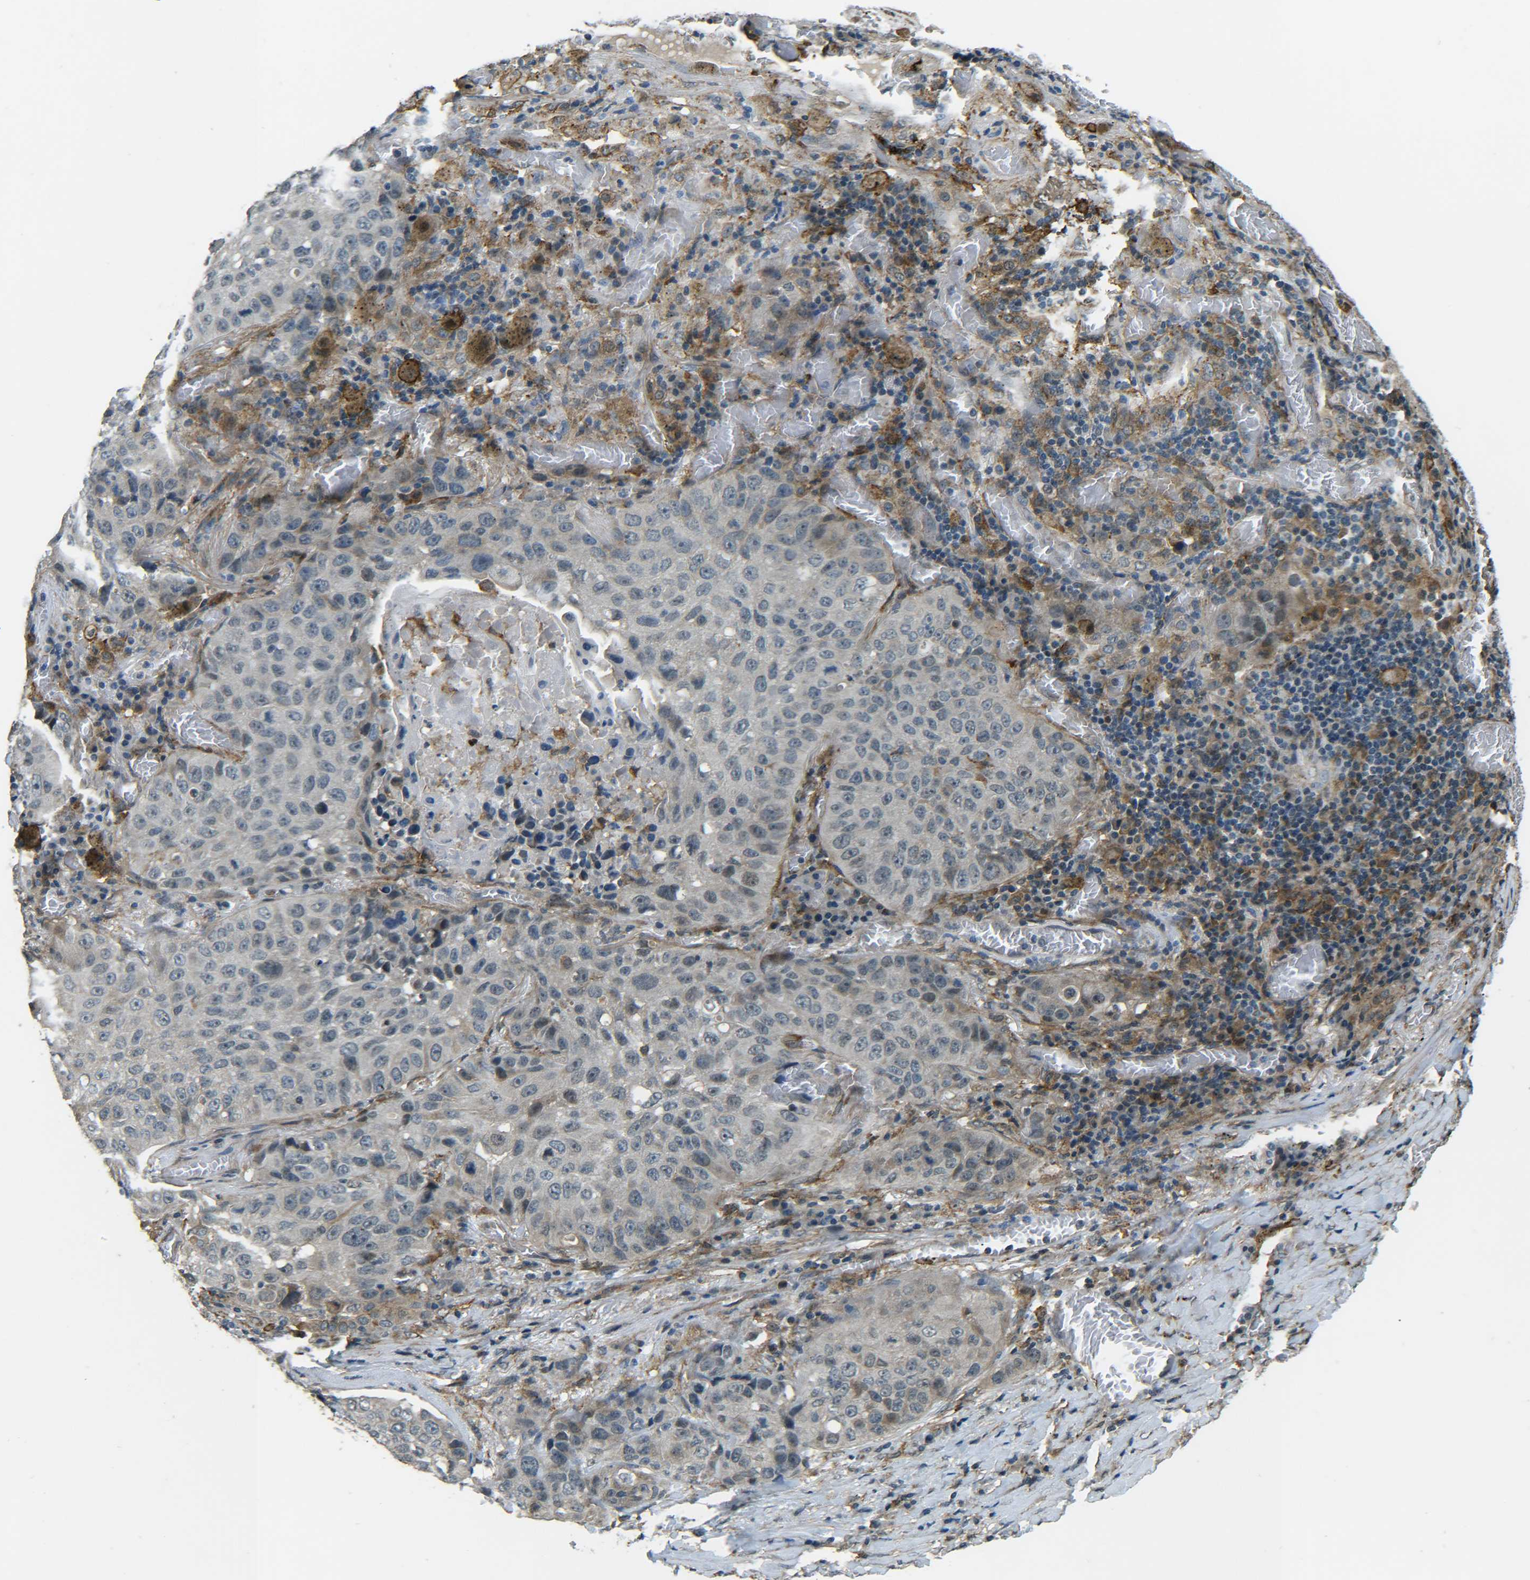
{"staining": {"intensity": "weak", "quantity": "<25%", "location": "cytoplasmic/membranous"}, "tissue": "lung cancer", "cell_type": "Tumor cells", "image_type": "cancer", "snomed": [{"axis": "morphology", "description": "Squamous cell carcinoma, NOS"}, {"axis": "topography", "description": "Lung"}], "caption": "Tumor cells show no significant expression in squamous cell carcinoma (lung).", "gene": "DAB2", "patient": {"sex": "male", "age": 57}}